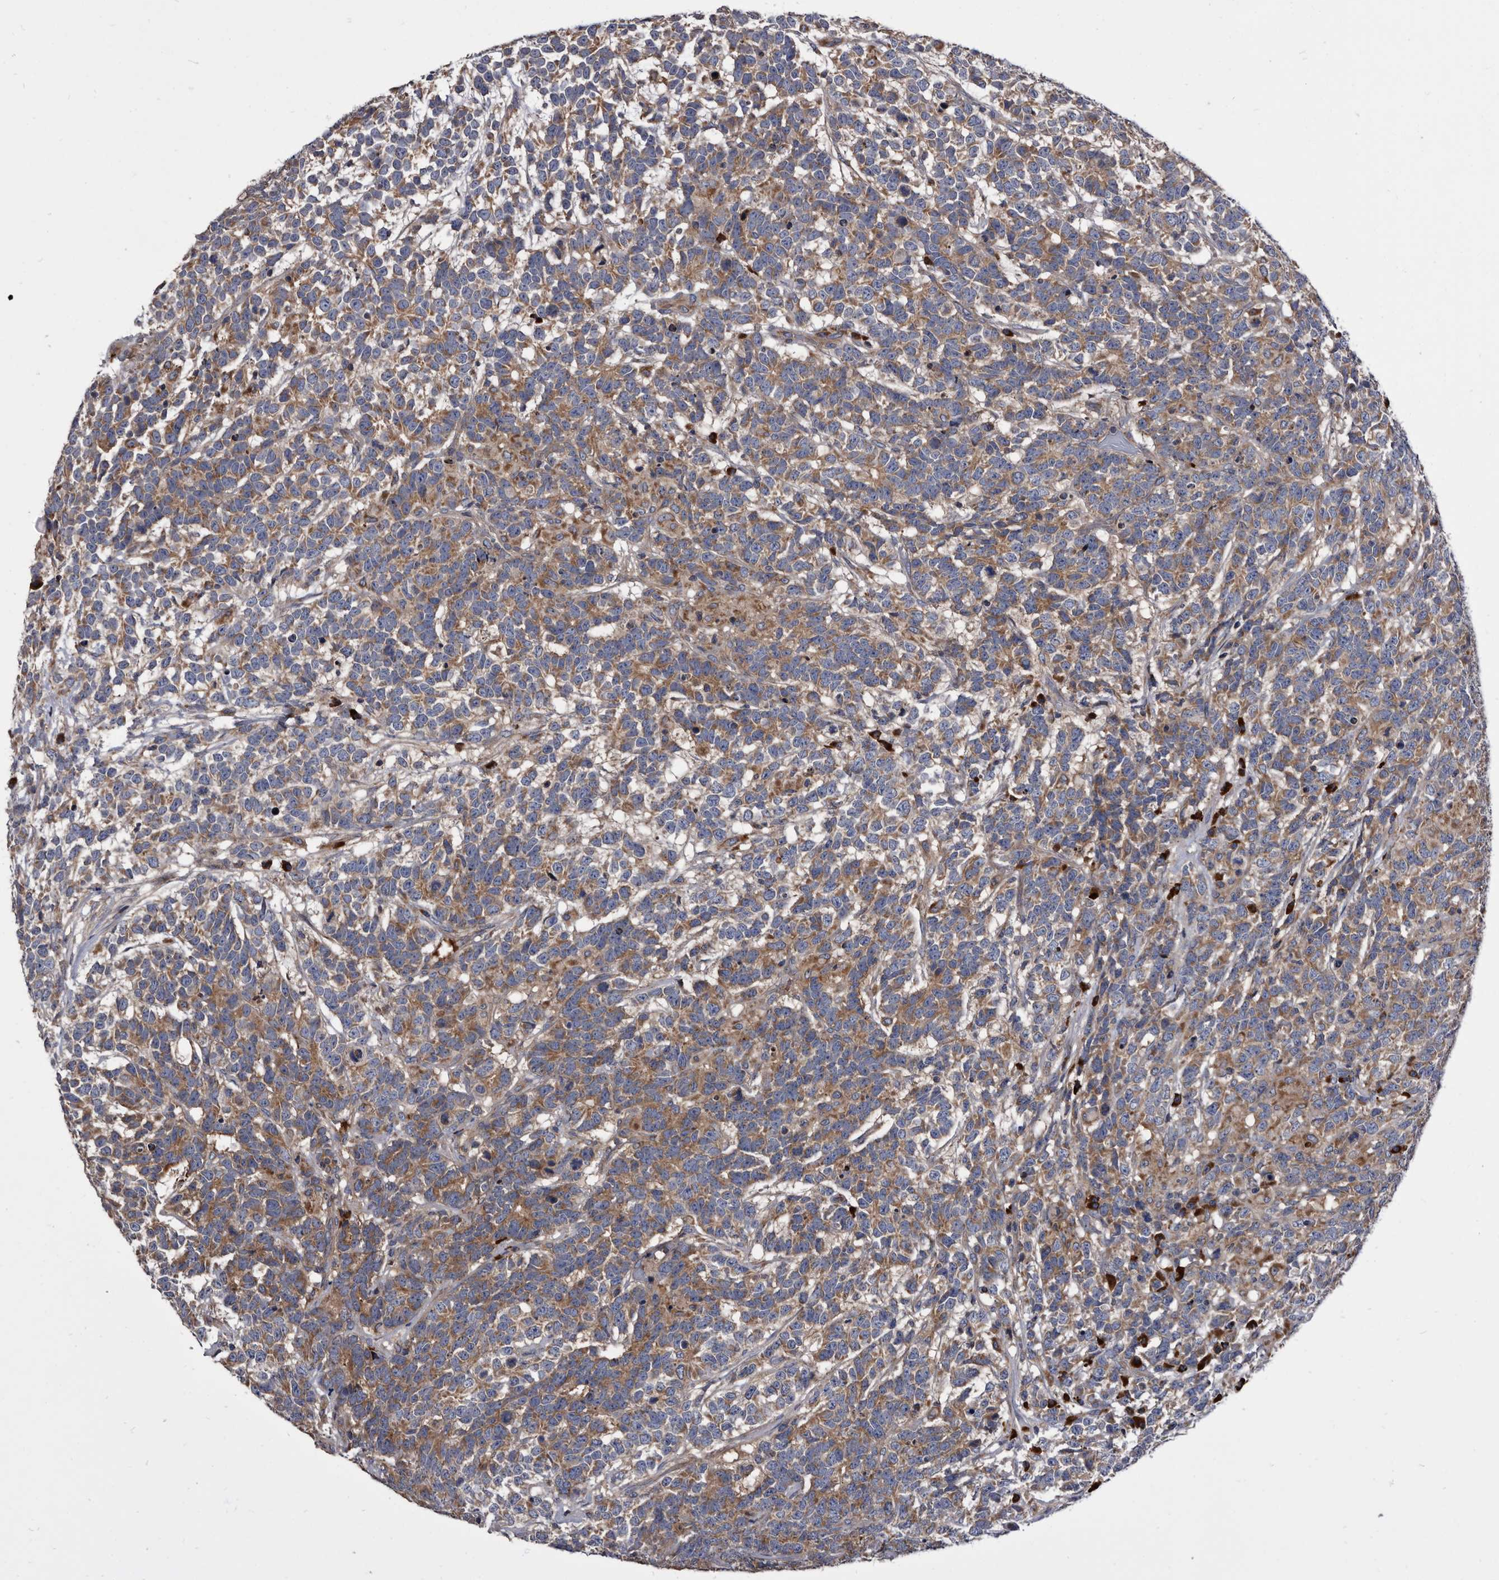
{"staining": {"intensity": "moderate", "quantity": ">75%", "location": "cytoplasmic/membranous"}, "tissue": "testis cancer", "cell_type": "Tumor cells", "image_type": "cancer", "snomed": [{"axis": "morphology", "description": "Carcinoma, Embryonal, NOS"}, {"axis": "topography", "description": "Testis"}], "caption": "Immunohistochemical staining of human testis cancer exhibits moderate cytoplasmic/membranous protein expression in approximately >75% of tumor cells.", "gene": "DTNBP1", "patient": {"sex": "male", "age": 26}}